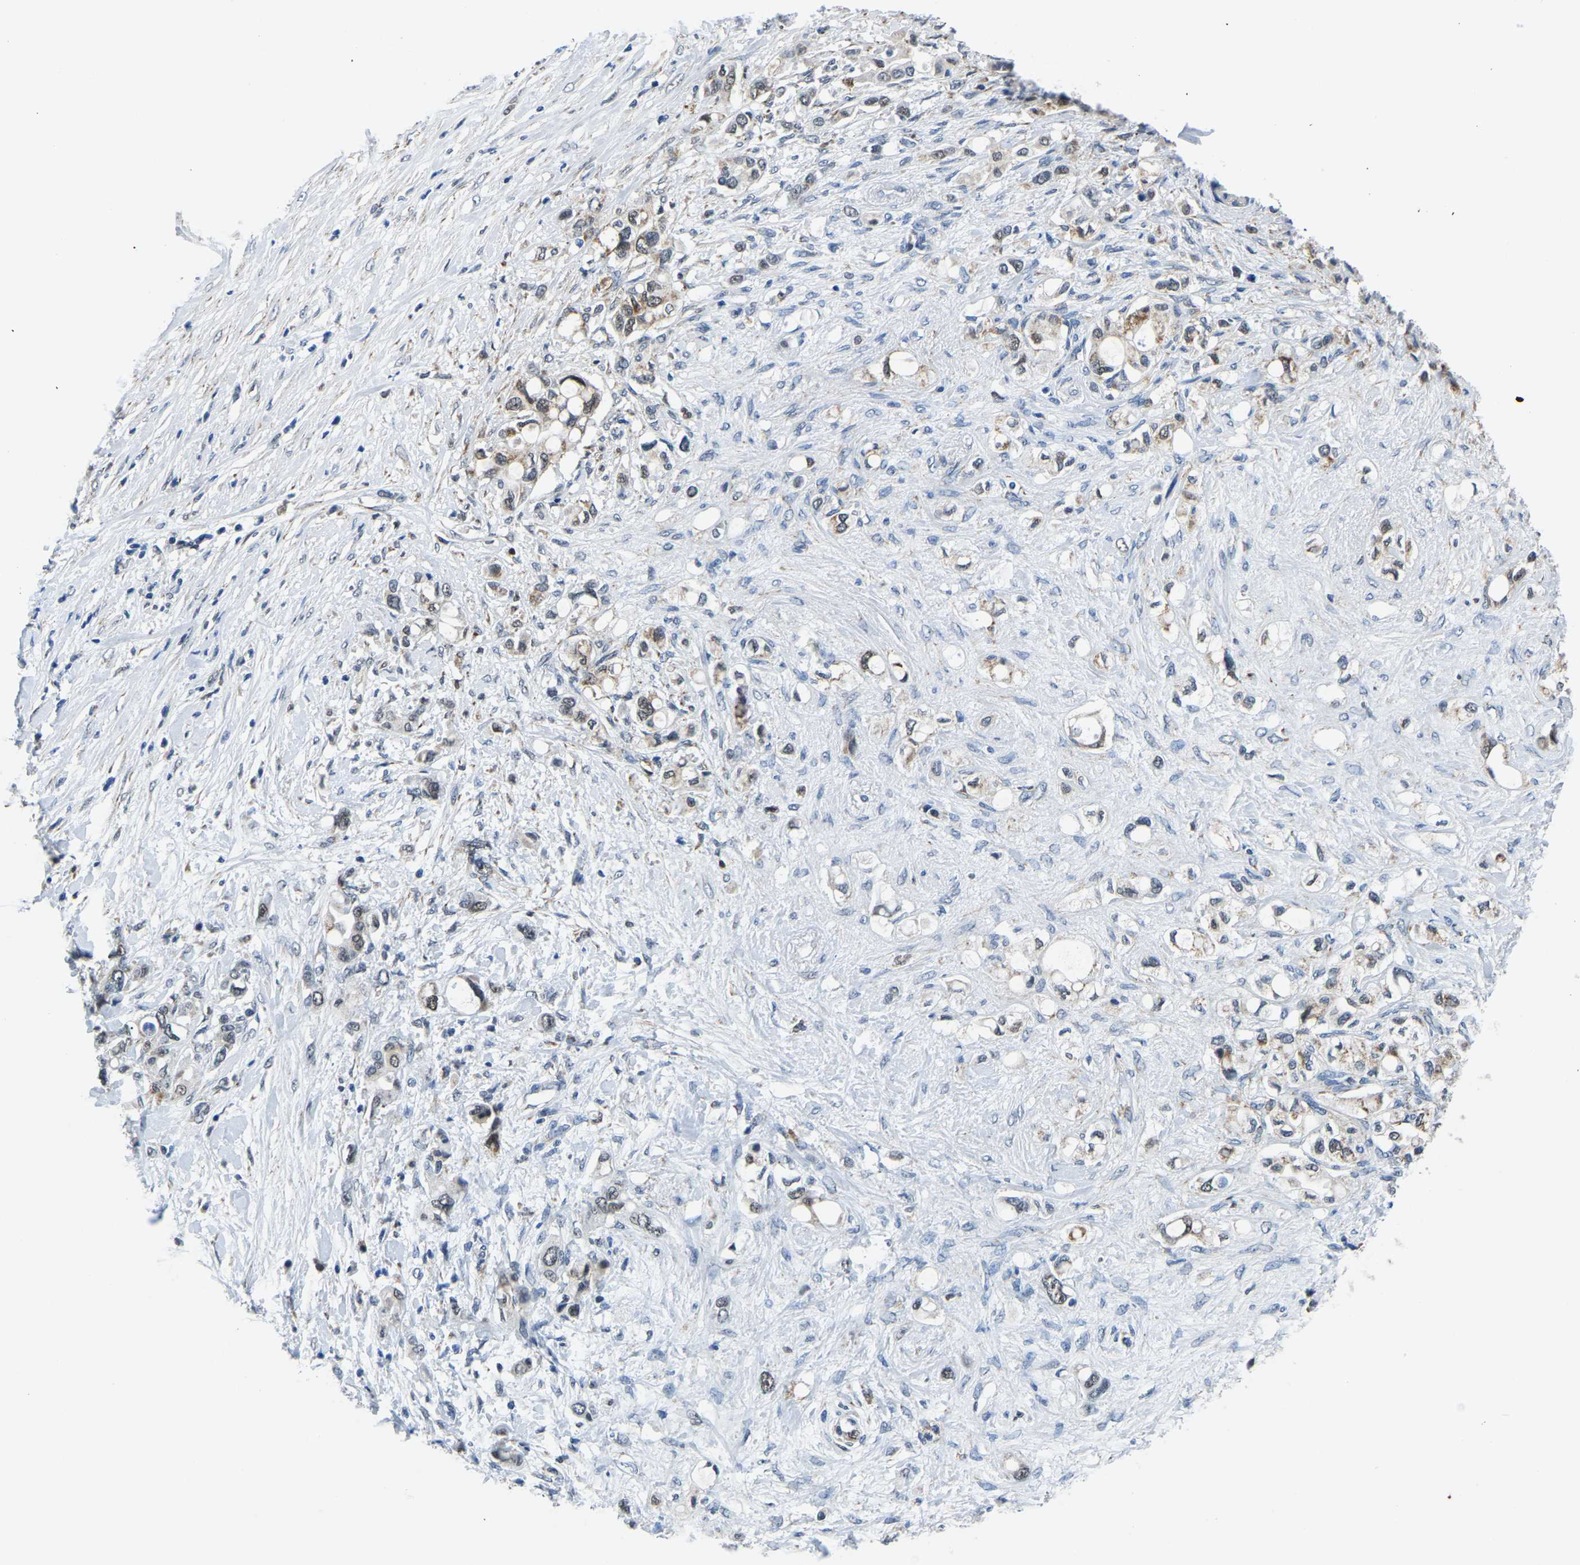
{"staining": {"intensity": "weak", "quantity": ">75%", "location": "cytoplasmic/membranous,nuclear"}, "tissue": "pancreatic cancer", "cell_type": "Tumor cells", "image_type": "cancer", "snomed": [{"axis": "morphology", "description": "Adenocarcinoma, NOS"}, {"axis": "topography", "description": "Pancreas"}], "caption": "Weak cytoplasmic/membranous and nuclear staining is seen in approximately >75% of tumor cells in pancreatic adenocarcinoma.", "gene": "BNIP3L", "patient": {"sex": "female", "age": 56}}